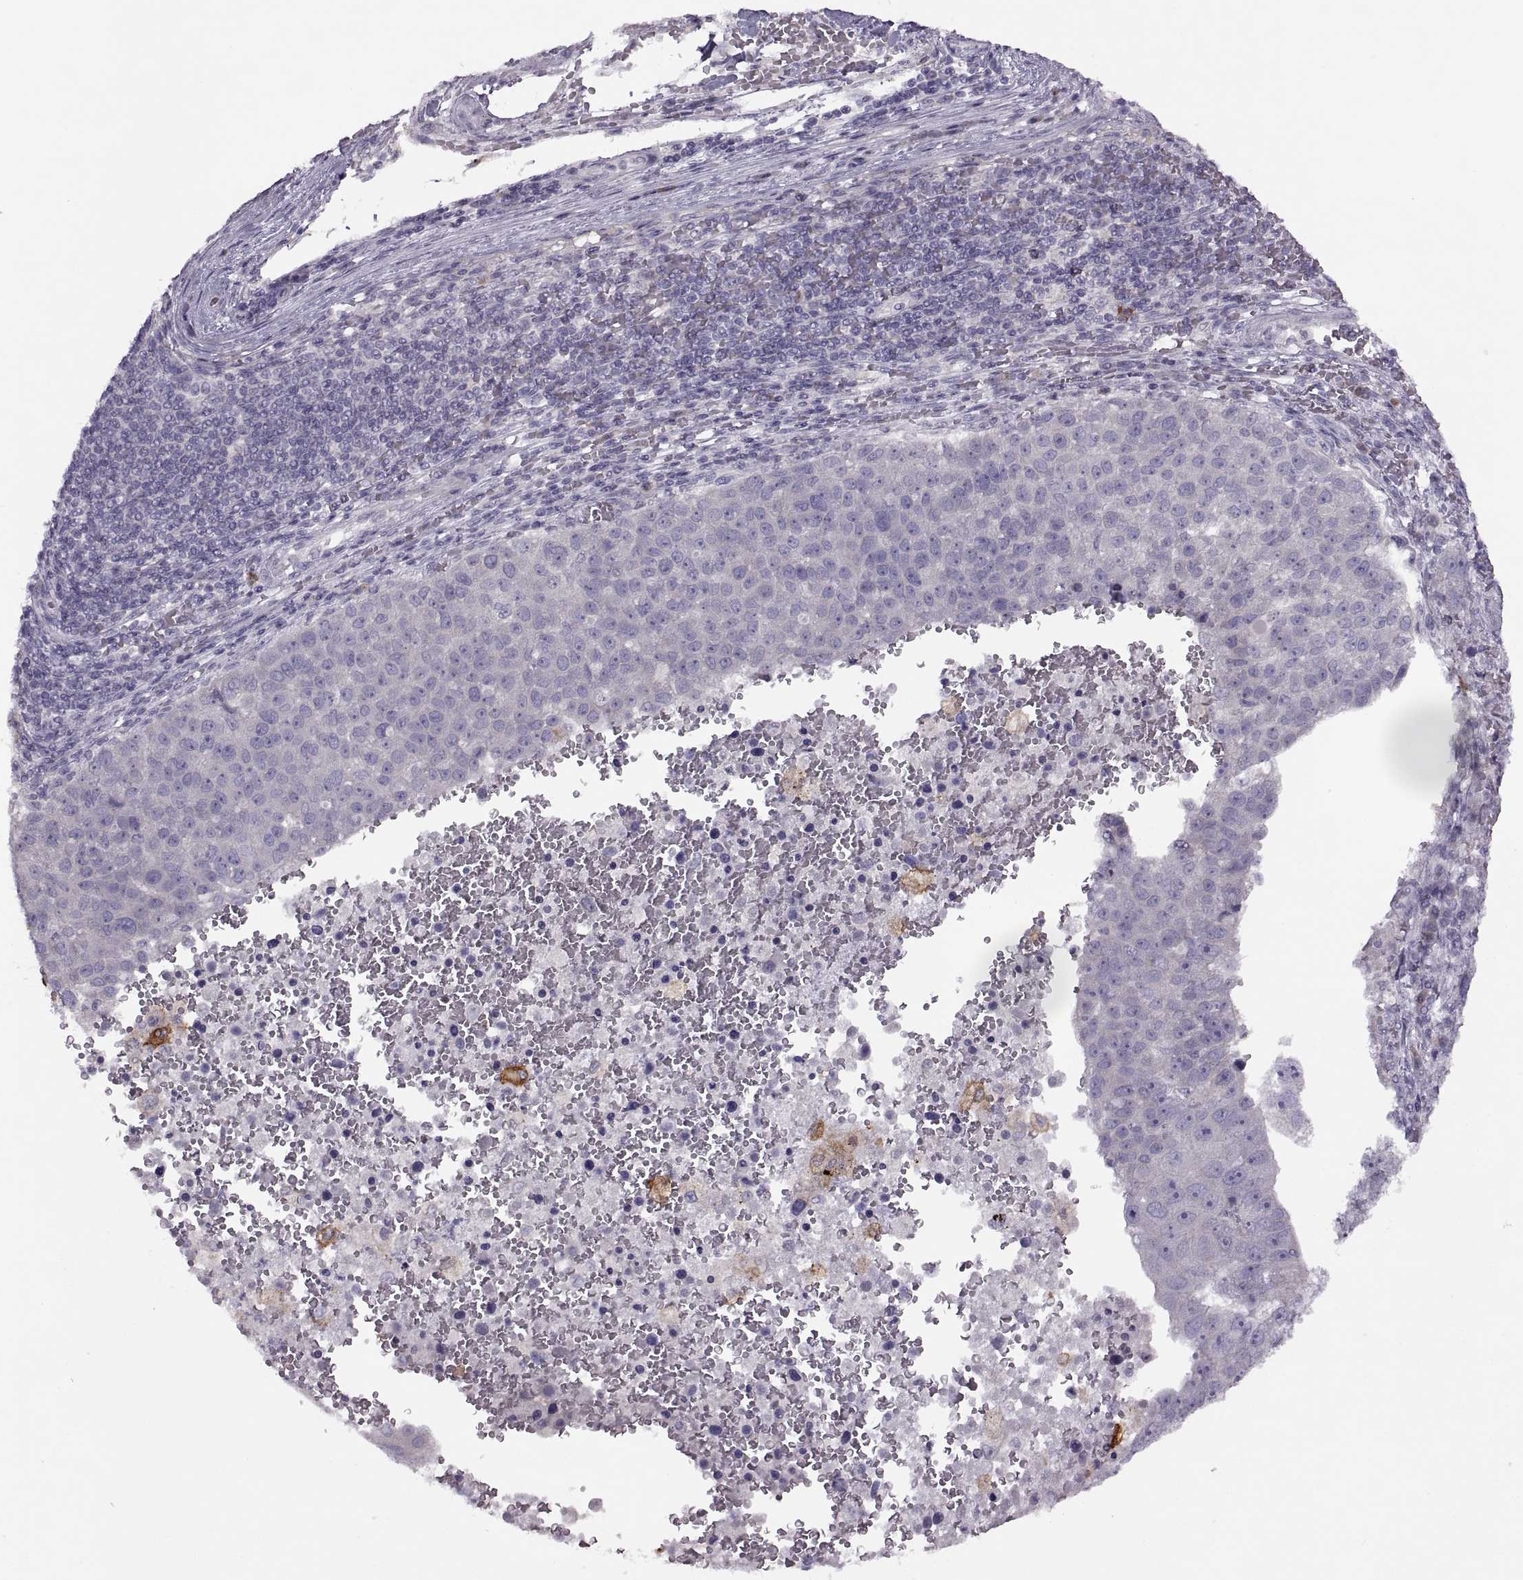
{"staining": {"intensity": "negative", "quantity": "none", "location": "none"}, "tissue": "pancreatic cancer", "cell_type": "Tumor cells", "image_type": "cancer", "snomed": [{"axis": "morphology", "description": "Adenocarcinoma, NOS"}, {"axis": "topography", "description": "Pancreas"}], "caption": "Pancreatic cancer stained for a protein using IHC shows no expression tumor cells.", "gene": "H2AP", "patient": {"sex": "female", "age": 61}}